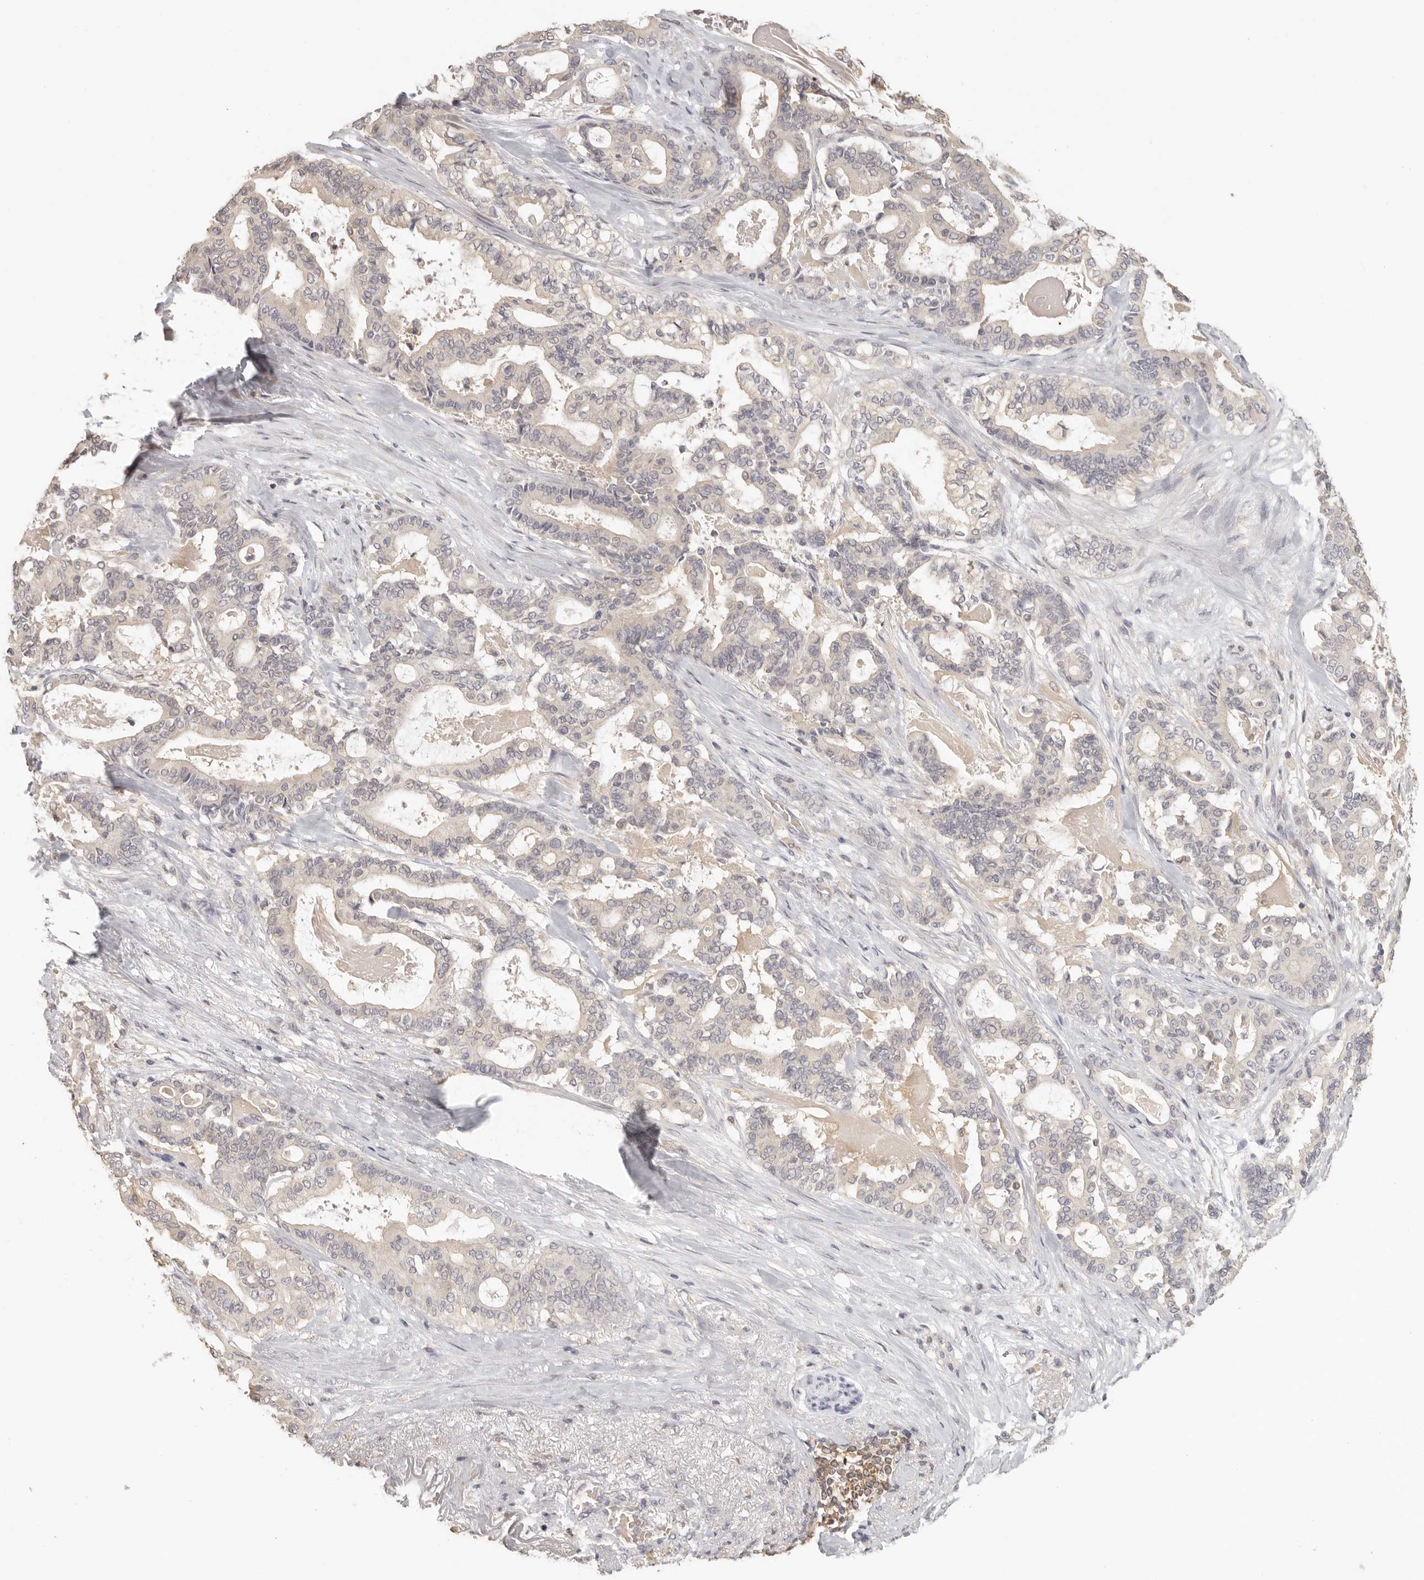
{"staining": {"intensity": "negative", "quantity": "none", "location": "none"}, "tissue": "pancreatic cancer", "cell_type": "Tumor cells", "image_type": "cancer", "snomed": [{"axis": "morphology", "description": "Adenocarcinoma, NOS"}, {"axis": "topography", "description": "Pancreas"}], "caption": "DAB (3,3'-diaminobenzidine) immunohistochemical staining of pancreatic adenocarcinoma exhibits no significant staining in tumor cells. The staining was performed using DAB (3,3'-diaminobenzidine) to visualize the protein expression in brown, while the nuclei were stained in blue with hematoxylin (Magnification: 20x).", "gene": "CSK", "patient": {"sex": "male", "age": 63}}